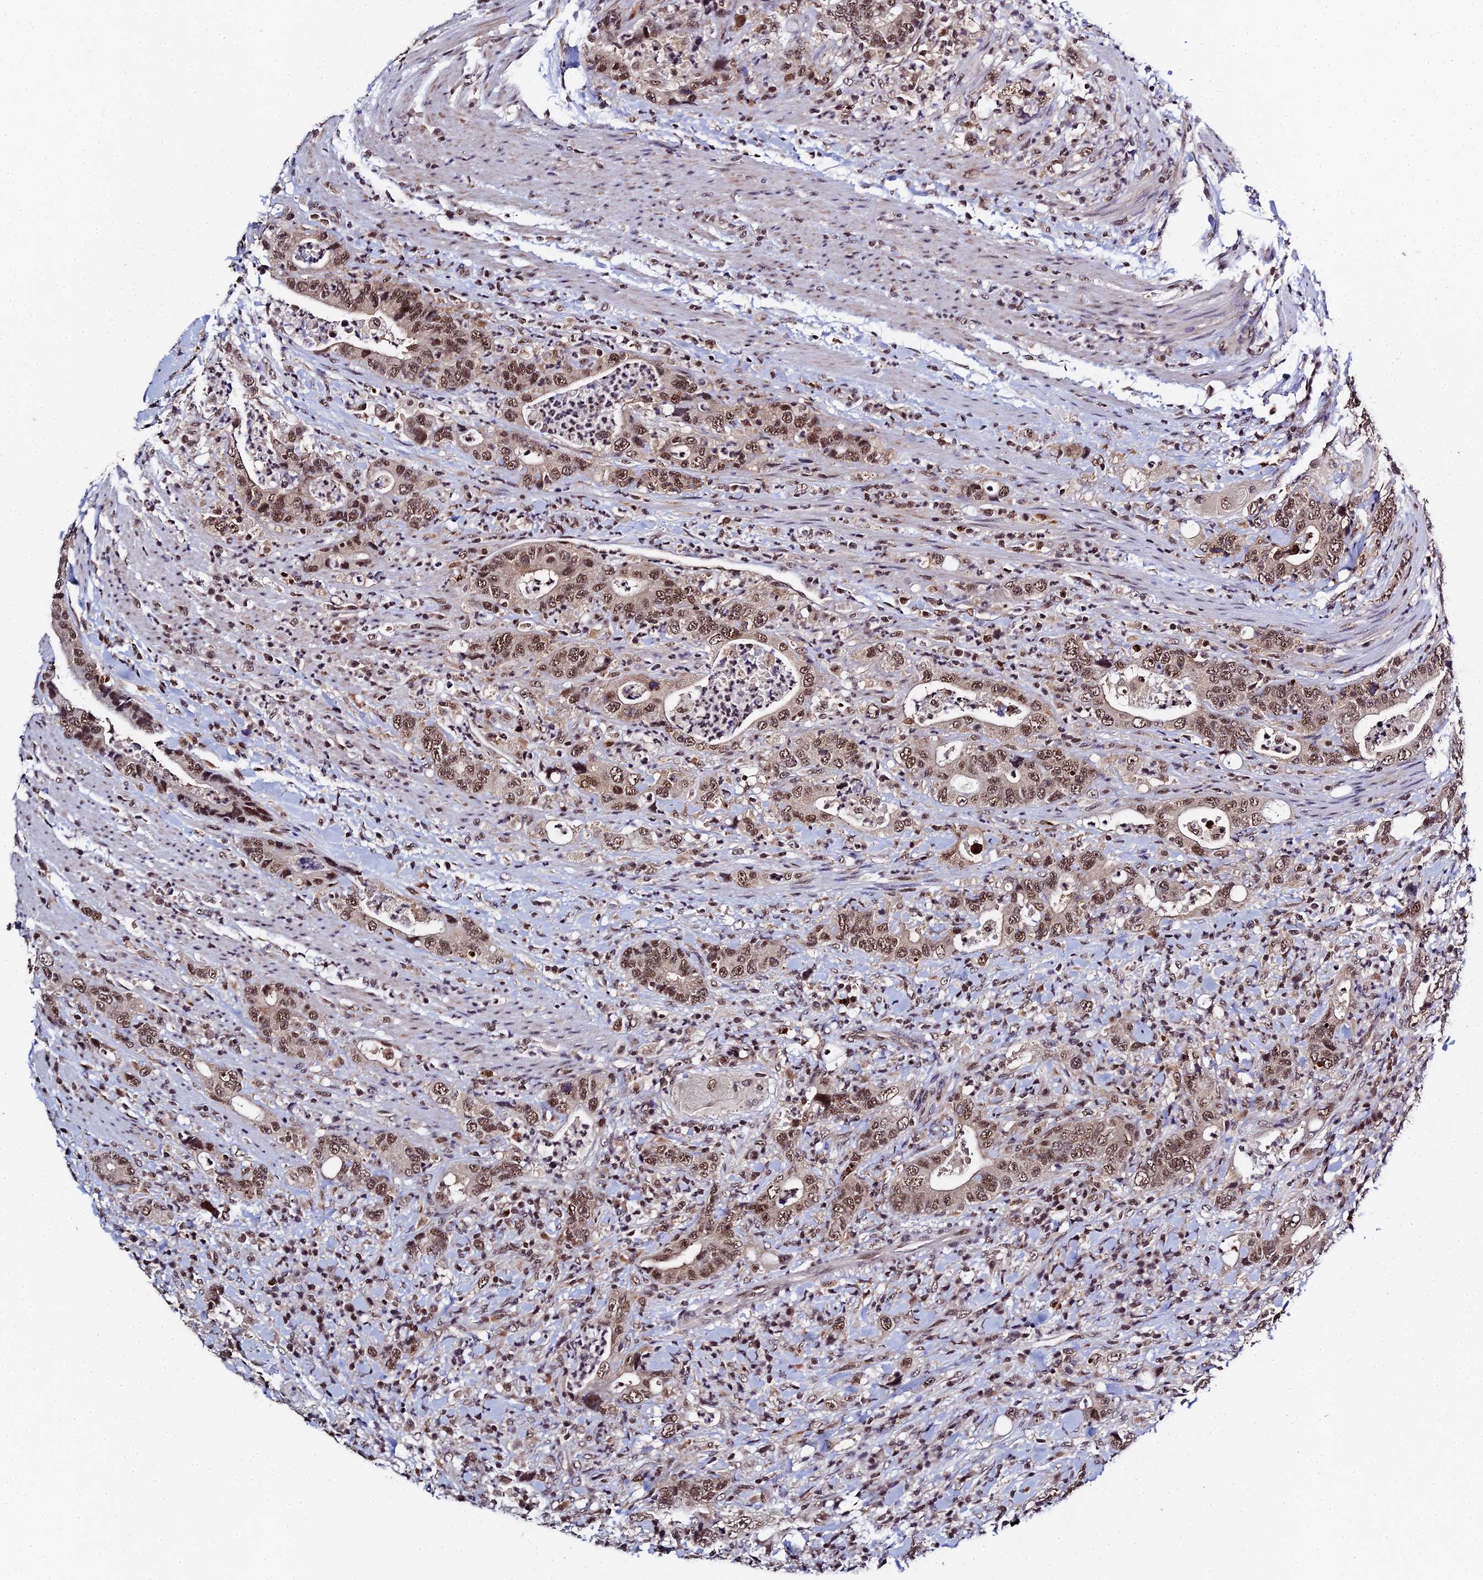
{"staining": {"intensity": "moderate", "quantity": ">75%", "location": "nuclear"}, "tissue": "colorectal cancer", "cell_type": "Tumor cells", "image_type": "cancer", "snomed": [{"axis": "morphology", "description": "Adenocarcinoma, NOS"}, {"axis": "topography", "description": "Colon"}], "caption": "Tumor cells reveal medium levels of moderate nuclear positivity in approximately >75% of cells in colorectal cancer (adenocarcinoma).", "gene": "MAGOHB", "patient": {"sex": "female", "age": 75}}